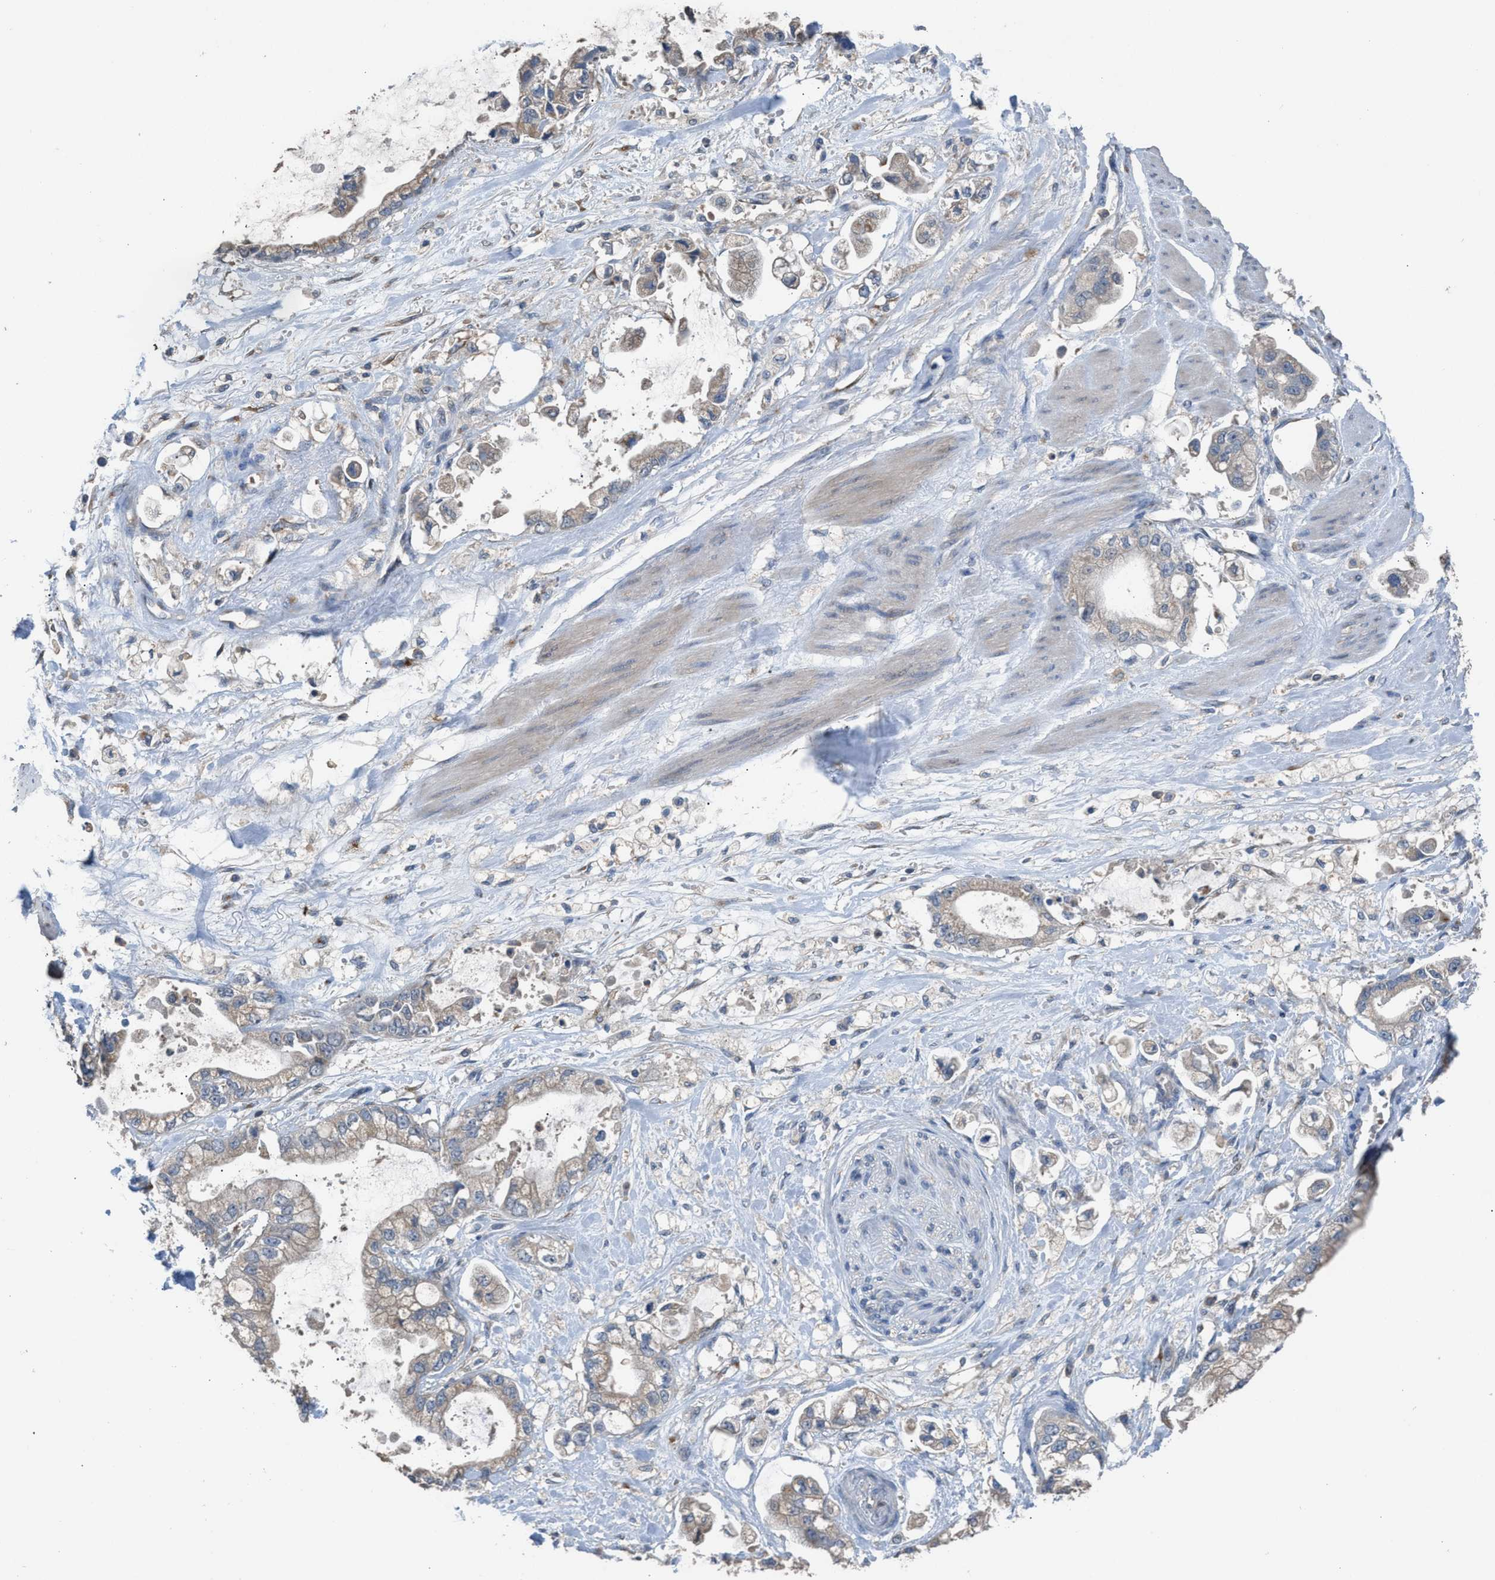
{"staining": {"intensity": "weak", "quantity": "<25%", "location": "cytoplasmic/membranous"}, "tissue": "stomach cancer", "cell_type": "Tumor cells", "image_type": "cancer", "snomed": [{"axis": "morphology", "description": "Normal tissue, NOS"}, {"axis": "morphology", "description": "Adenocarcinoma, NOS"}, {"axis": "topography", "description": "Stomach"}], "caption": "This histopathology image is of stomach cancer (adenocarcinoma) stained with immunohistochemistry (IHC) to label a protein in brown with the nuclei are counter-stained blue. There is no positivity in tumor cells.", "gene": "TPK1", "patient": {"sex": "male", "age": 62}}